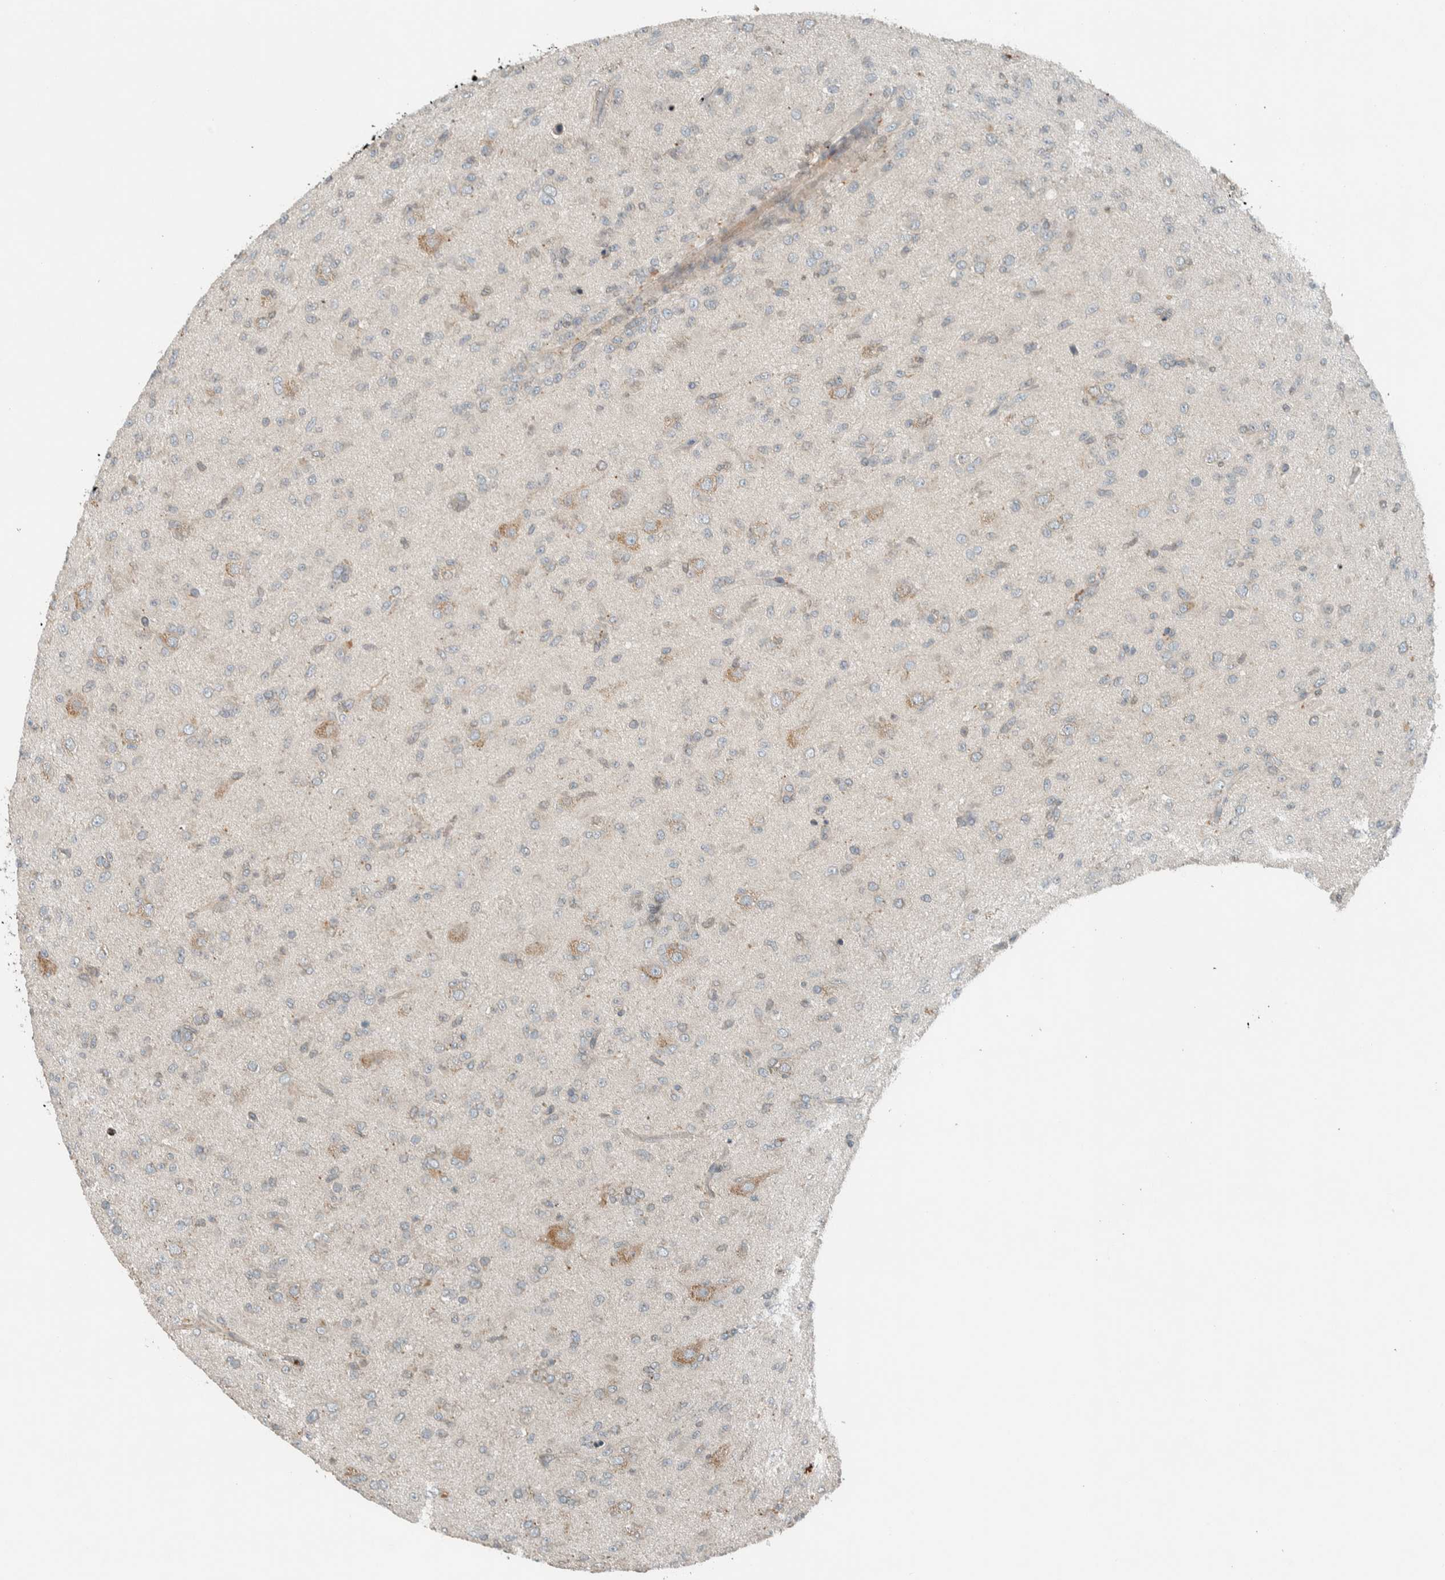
{"staining": {"intensity": "weak", "quantity": "25%-75%", "location": "cytoplasmic/membranous"}, "tissue": "glioma", "cell_type": "Tumor cells", "image_type": "cancer", "snomed": [{"axis": "morphology", "description": "Glioma, malignant, Low grade"}, {"axis": "topography", "description": "Brain"}], "caption": "The immunohistochemical stain highlights weak cytoplasmic/membranous expression in tumor cells of glioma tissue. The protein is stained brown, and the nuclei are stained in blue (DAB IHC with brightfield microscopy, high magnification).", "gene": "SEL1L", "patient": {"sex": "male", "age": 65}}